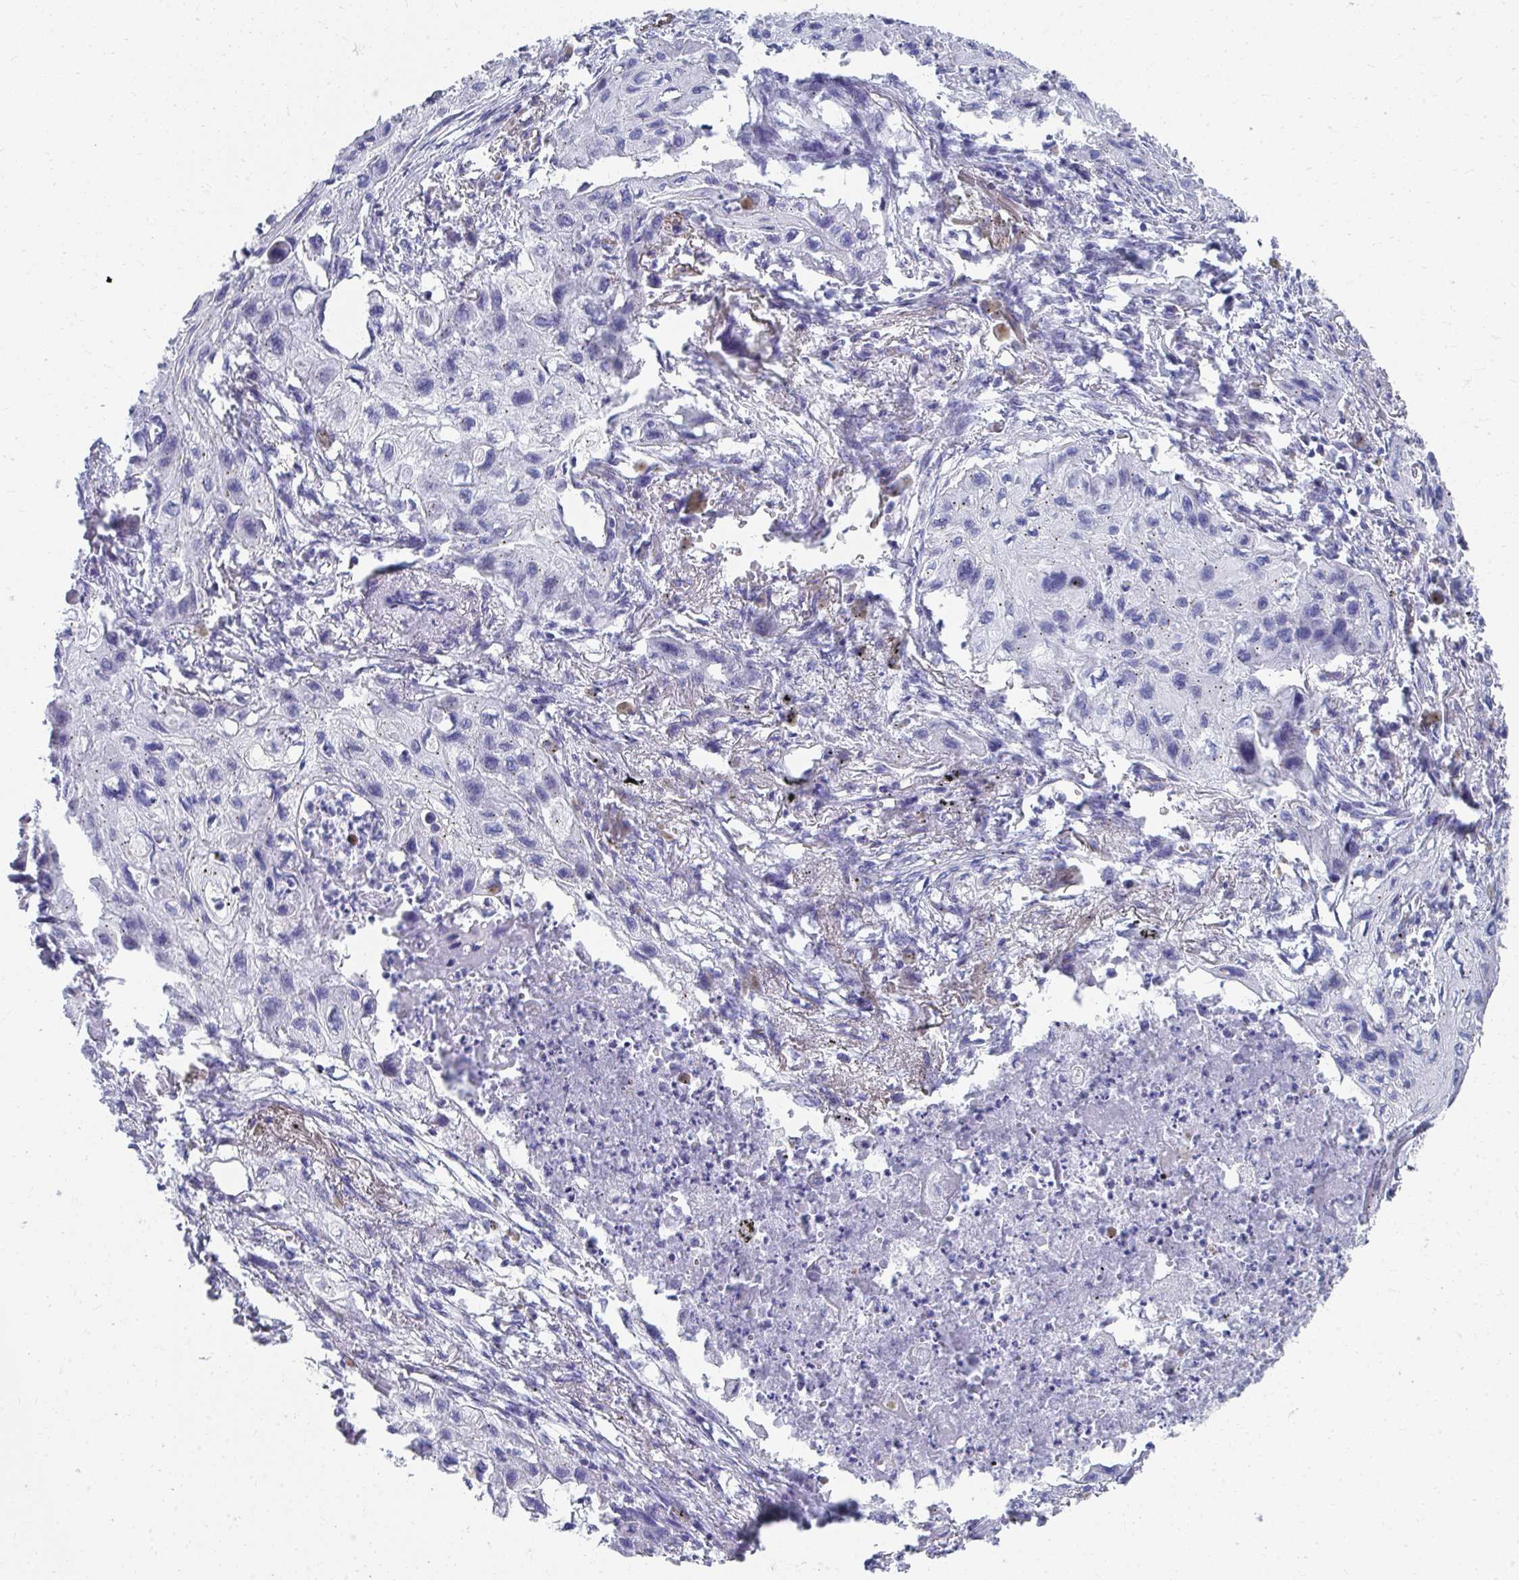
{"staining": {"intensity": "negative", "quantity": "none", "location": "none"}, "tissue": "lung cancer", "cell_type": "Tumor cells", "image_type": "cancer", "snomed": [{"axis": "morphology", "description": "Squamous cell carcinoma, NOS"}, {"axis": "topography", "description": "Lung"}], "caption": "This micrograph is of lung cancer stained with immunohistochemistry (IHC) to label a protein in brown with the nuclei are counter-stained blue. There is no staining in tumor cells.", "gene": "TMPRSS2", "patient": {"sex": "male", "age": 71}}